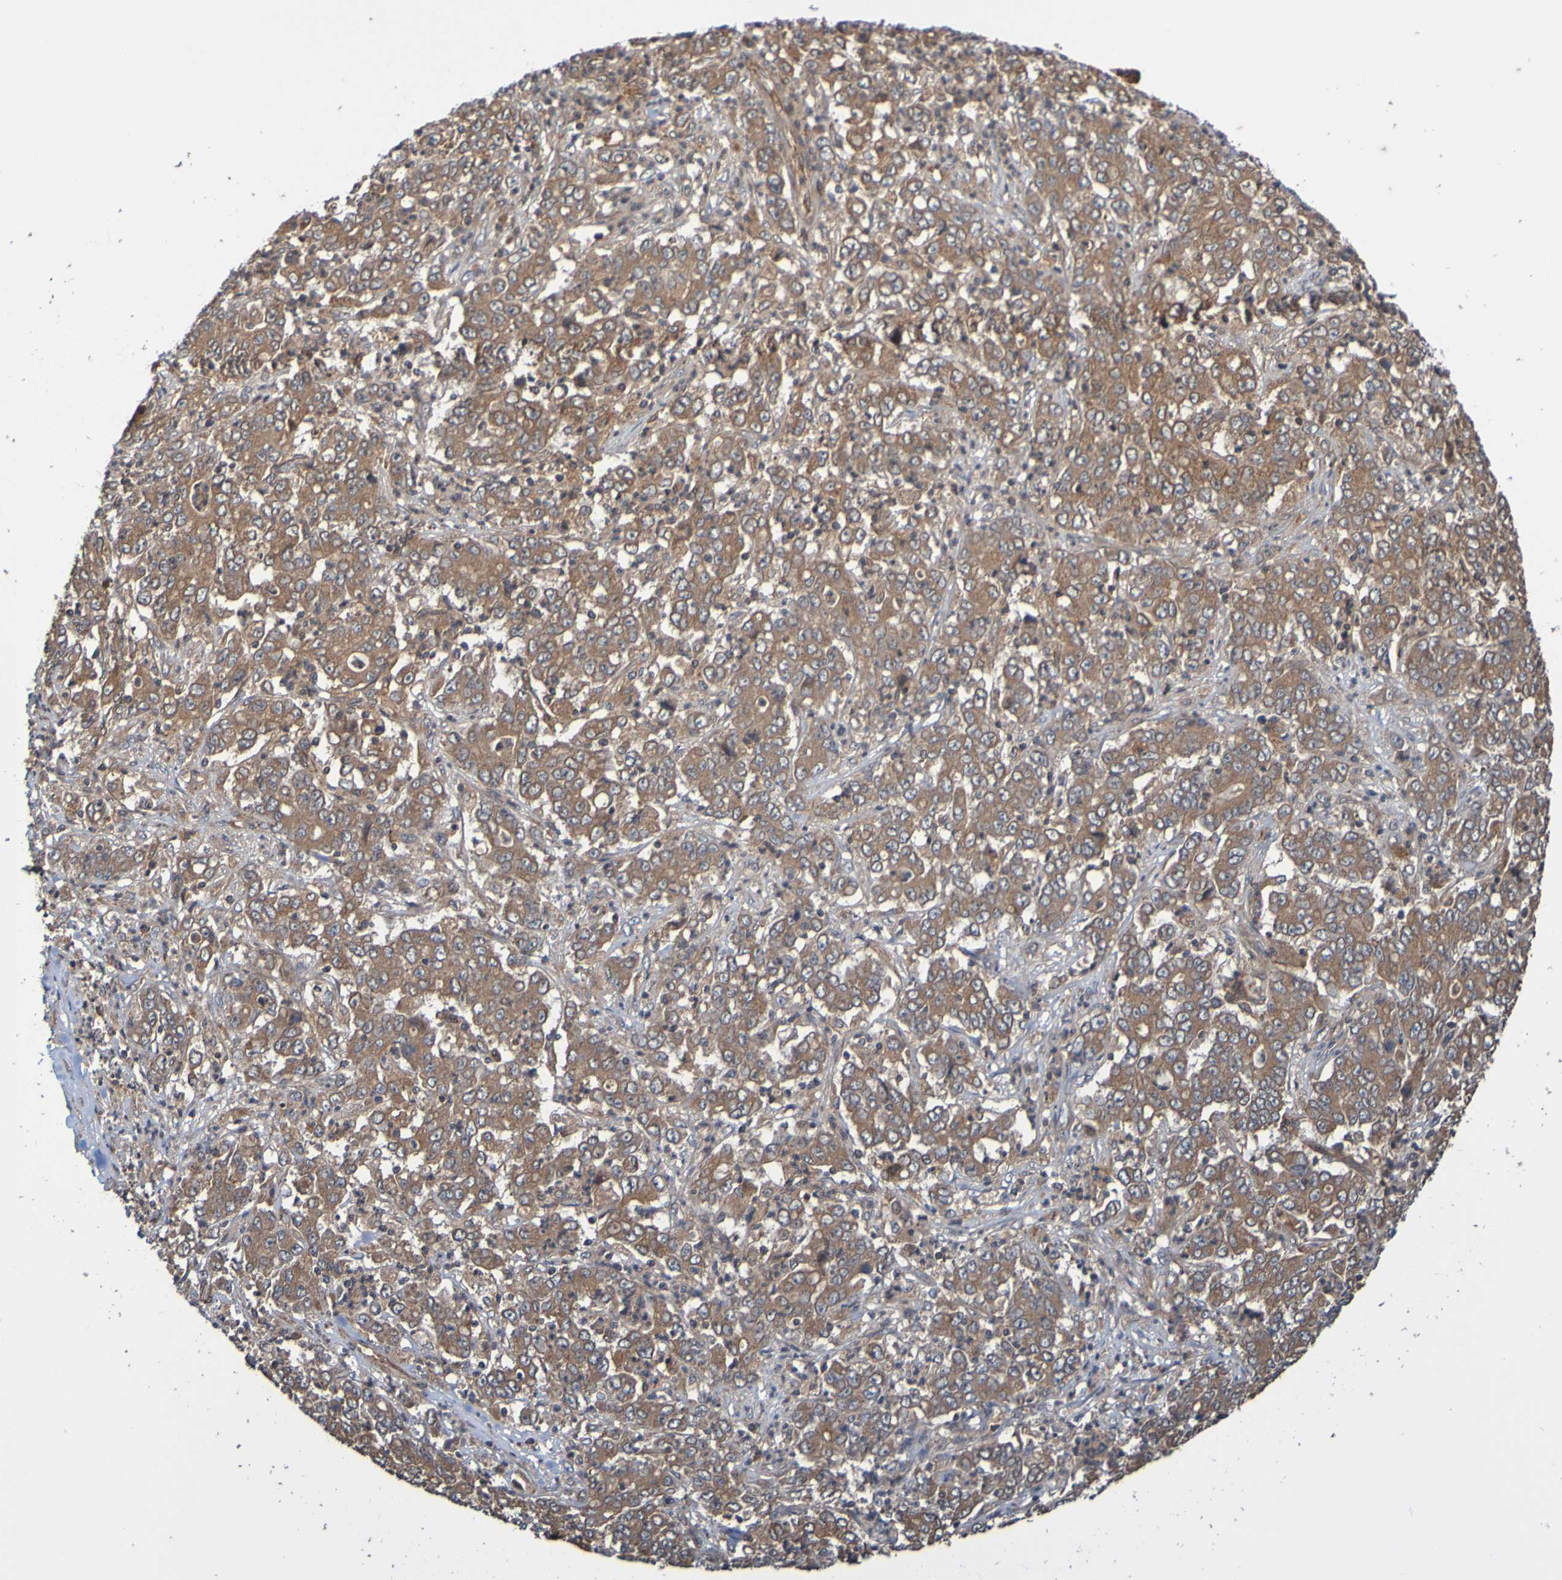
{"staining": {"intensity": "weak", "quantity": ">75%", "location": "cytoplasmic/membranous"}, "tissue": "stomach cancer", "cell_type": "Tumor cells", "image_type": "cancer", "snomed": [{"axis": "morphology", "description": "Adenocarcinoma, NOS"}, {"axis": "topography", "description": "Stomach, lower"}], "caption": "Immunohistochemistry staining of adenocarcinoma (stomach), which reveals low levels of weak cytoplasmic/membranous expression in about >75% of tumor cells indicating weak cytoplasmic/membranous protein expression. The staining was performed using DAB (brown) for protein detection and nuclei were counterstained in hematoxylin (blue).", "gene": "UCN", "patient": {"sex": "female", "age": 71}}